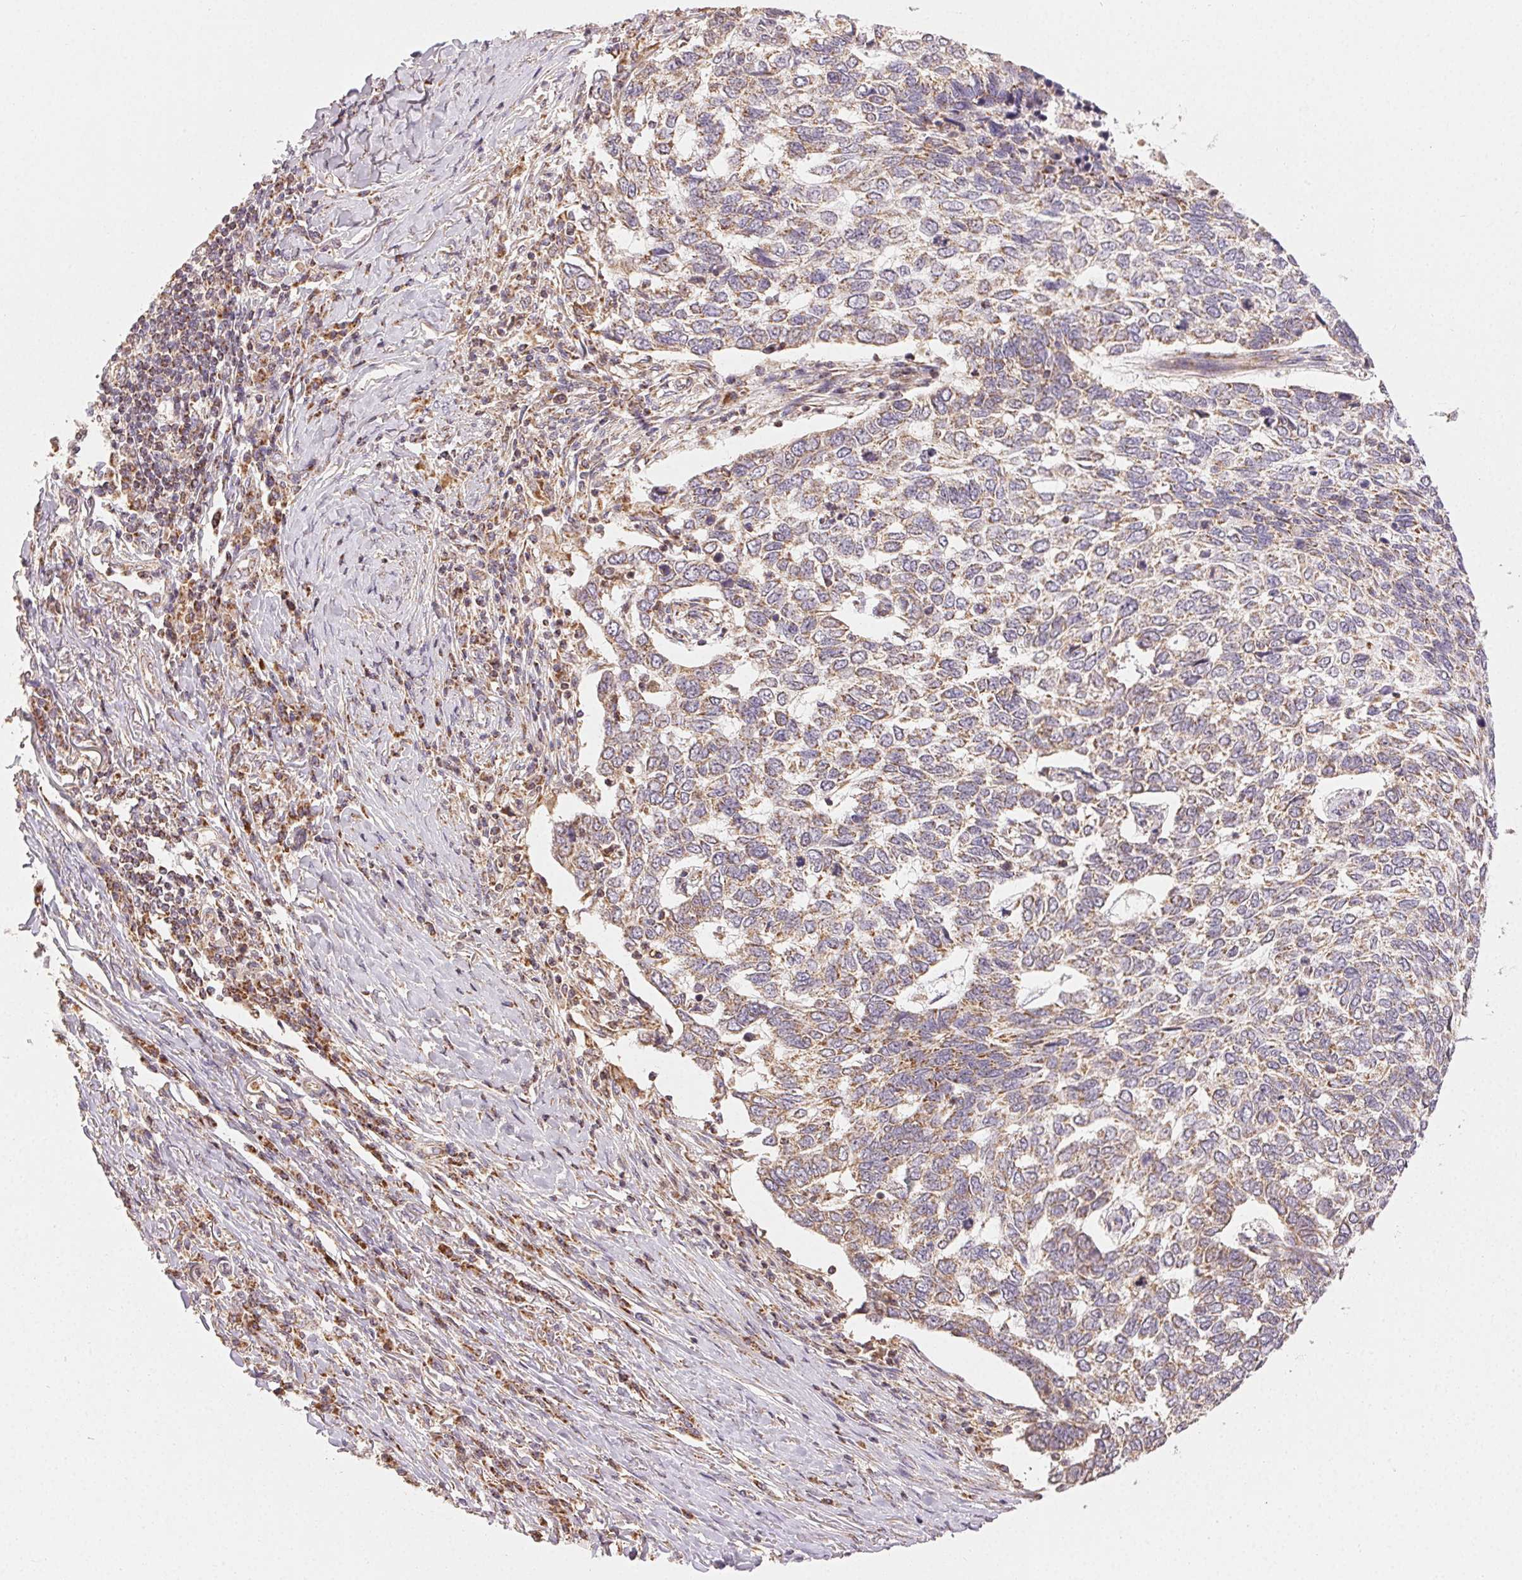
{"staining": {"intensity": "weak", "quantity": ">75%", "location": "cytoplasmic/membranous"}, "tissue": "skin cancer", "cell_type": "Tumor cells", "image_type": "cancer", "snomed": [{"axis": "morphology", "description": "Basal cell carcinoma"}, {"axis": "topography", "description": "Skin"}], "caption": "The histopathology image shows staining of skin cancer (basal cell carcinoma), revealing weak cytoplasmic/membranous protein expression (brown color) within tumor cells. (Brightfield microscopy of DAB IHC at high magnification).", "gene": "CLASP1", "patient": {"sex": "female", "age": 65}}